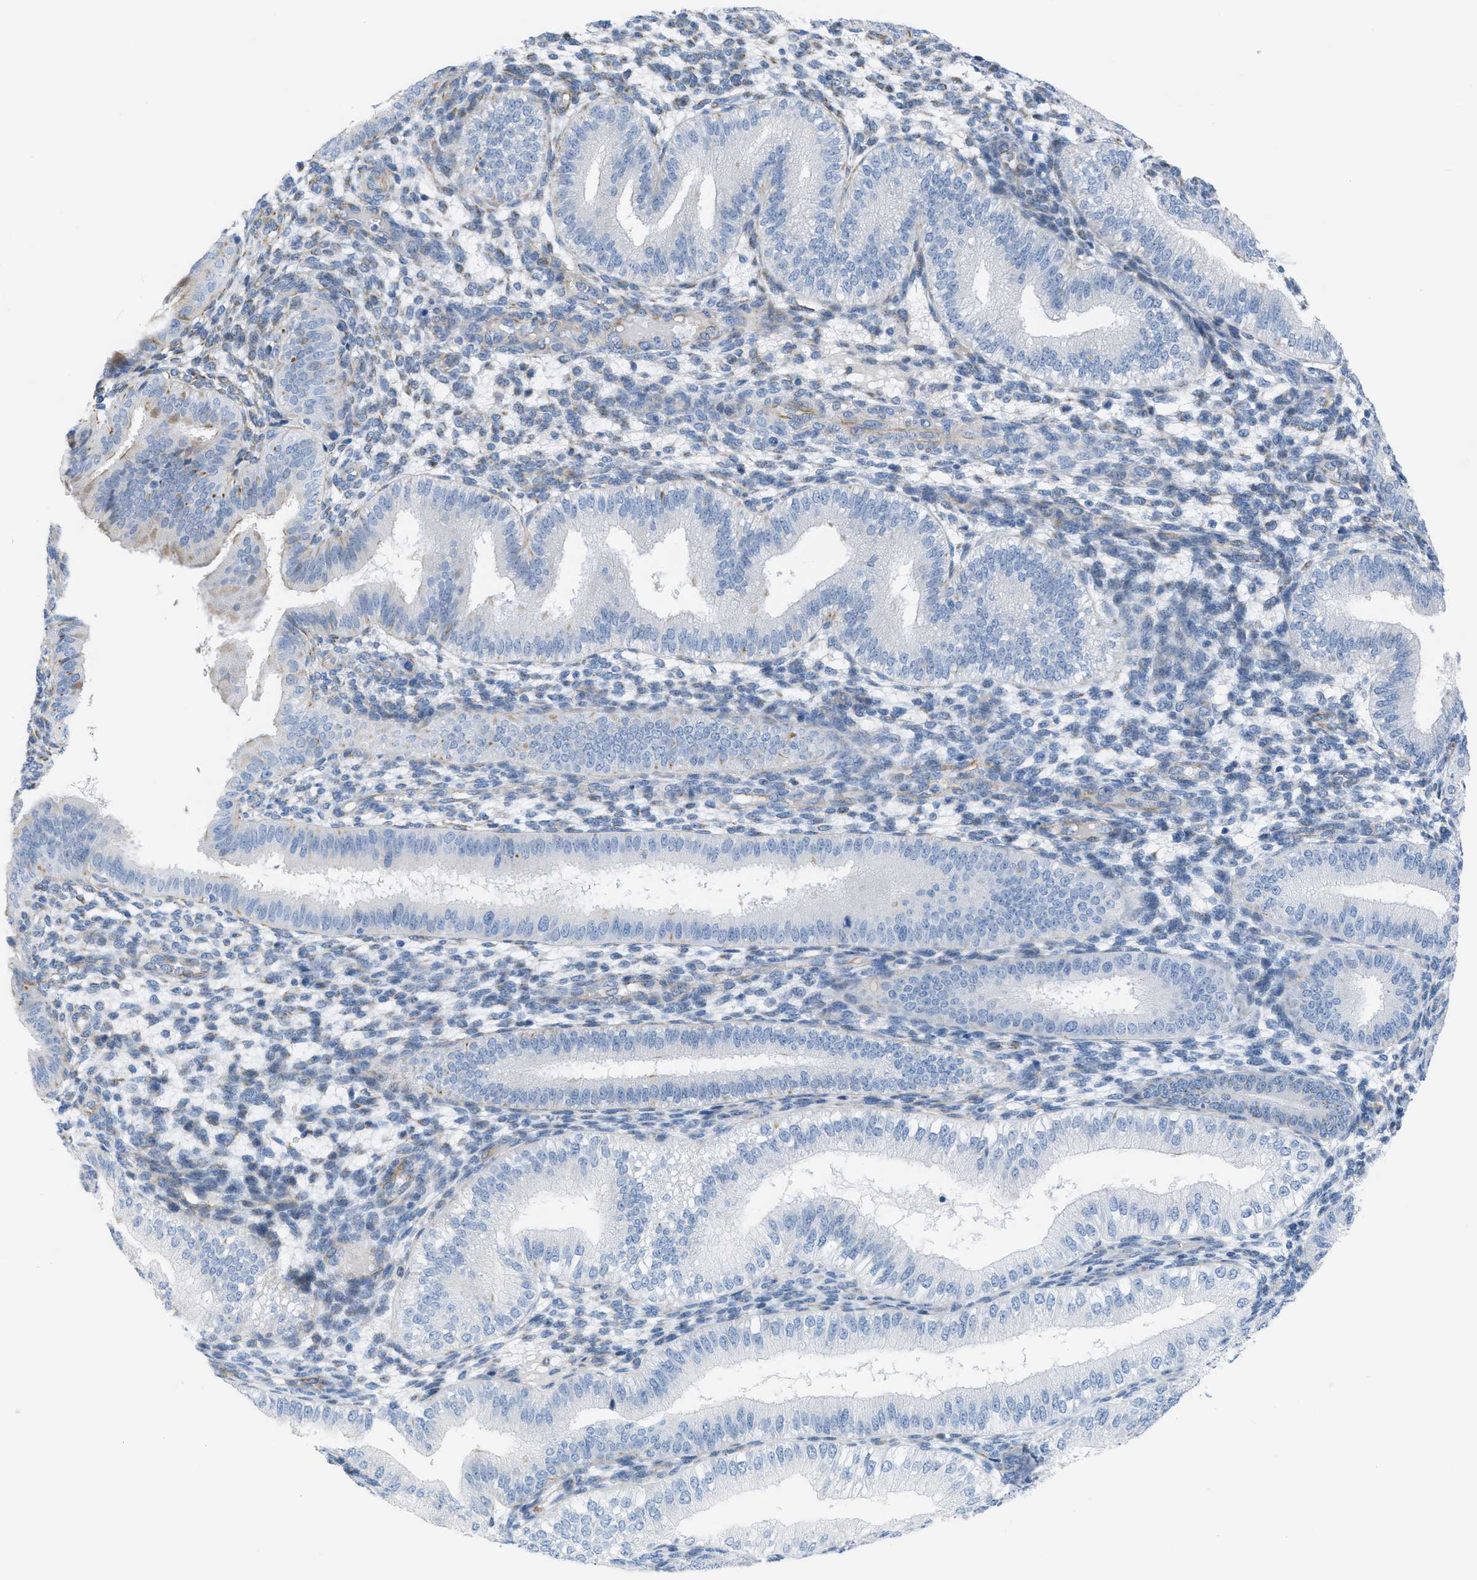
{"staining": {"intensity": "negative", "quantity": "none", "location": "none"}, "tissue": "endometrium", "cell_type": "Cells in endometrial stroma", "image_type": "normal", "snomed": [{"axis": "morphology", "description": "Normal tissue, NOS"}, {"axis": "topography", "description": "Endometrium"}], "caption": "This micrograph is of normal endometrium stained with immunohistochemistry (IHC) to label a protein in brown with the nuclei are counter-stained blue. There is no expression in cells in endometrial stroma.", "gene": "SLC12A1", "patient": {"sex": "female", "age": 39}}